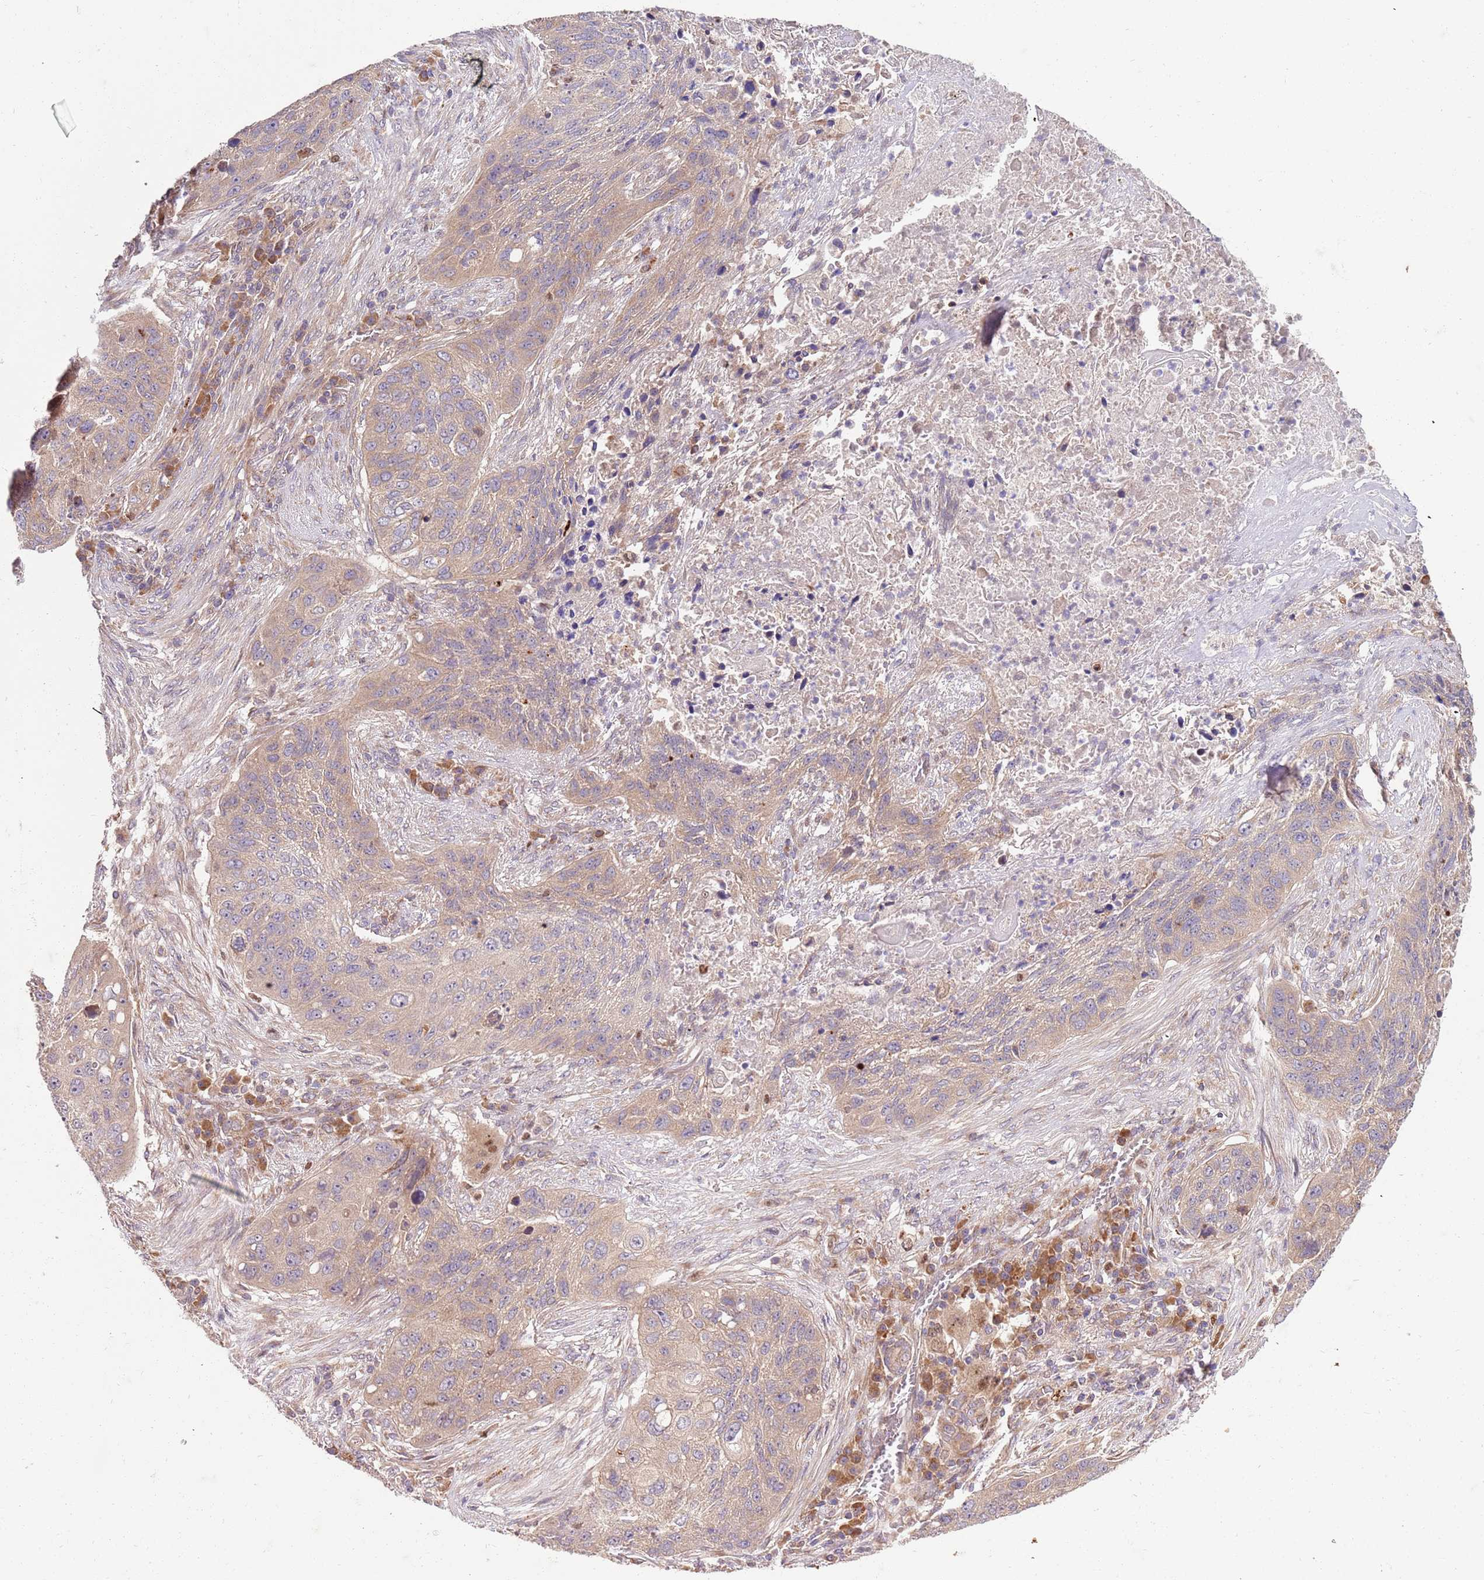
{"staining": {"intensity": "weak", "quantity": ">75%", "location": "cytoplasmic/membranous"}, "tissue": "lung cancer", "cell_type": "Tumor cells", "image_type": "cancer", "snomed": [{"axis": "morphology", "description": "Squamous cell carcinoma, NOS"}, {"axis": "topography", "description": "Lung"}], "caption": "Human lung cancer (squamous cell carcinoma) stained for a protein (brown) shows weak cytoplasmic/membranous positive expression in about >75% of tumor cells.", "gene": "OSBP", "patient": {"sex": "female", "age": 63}}